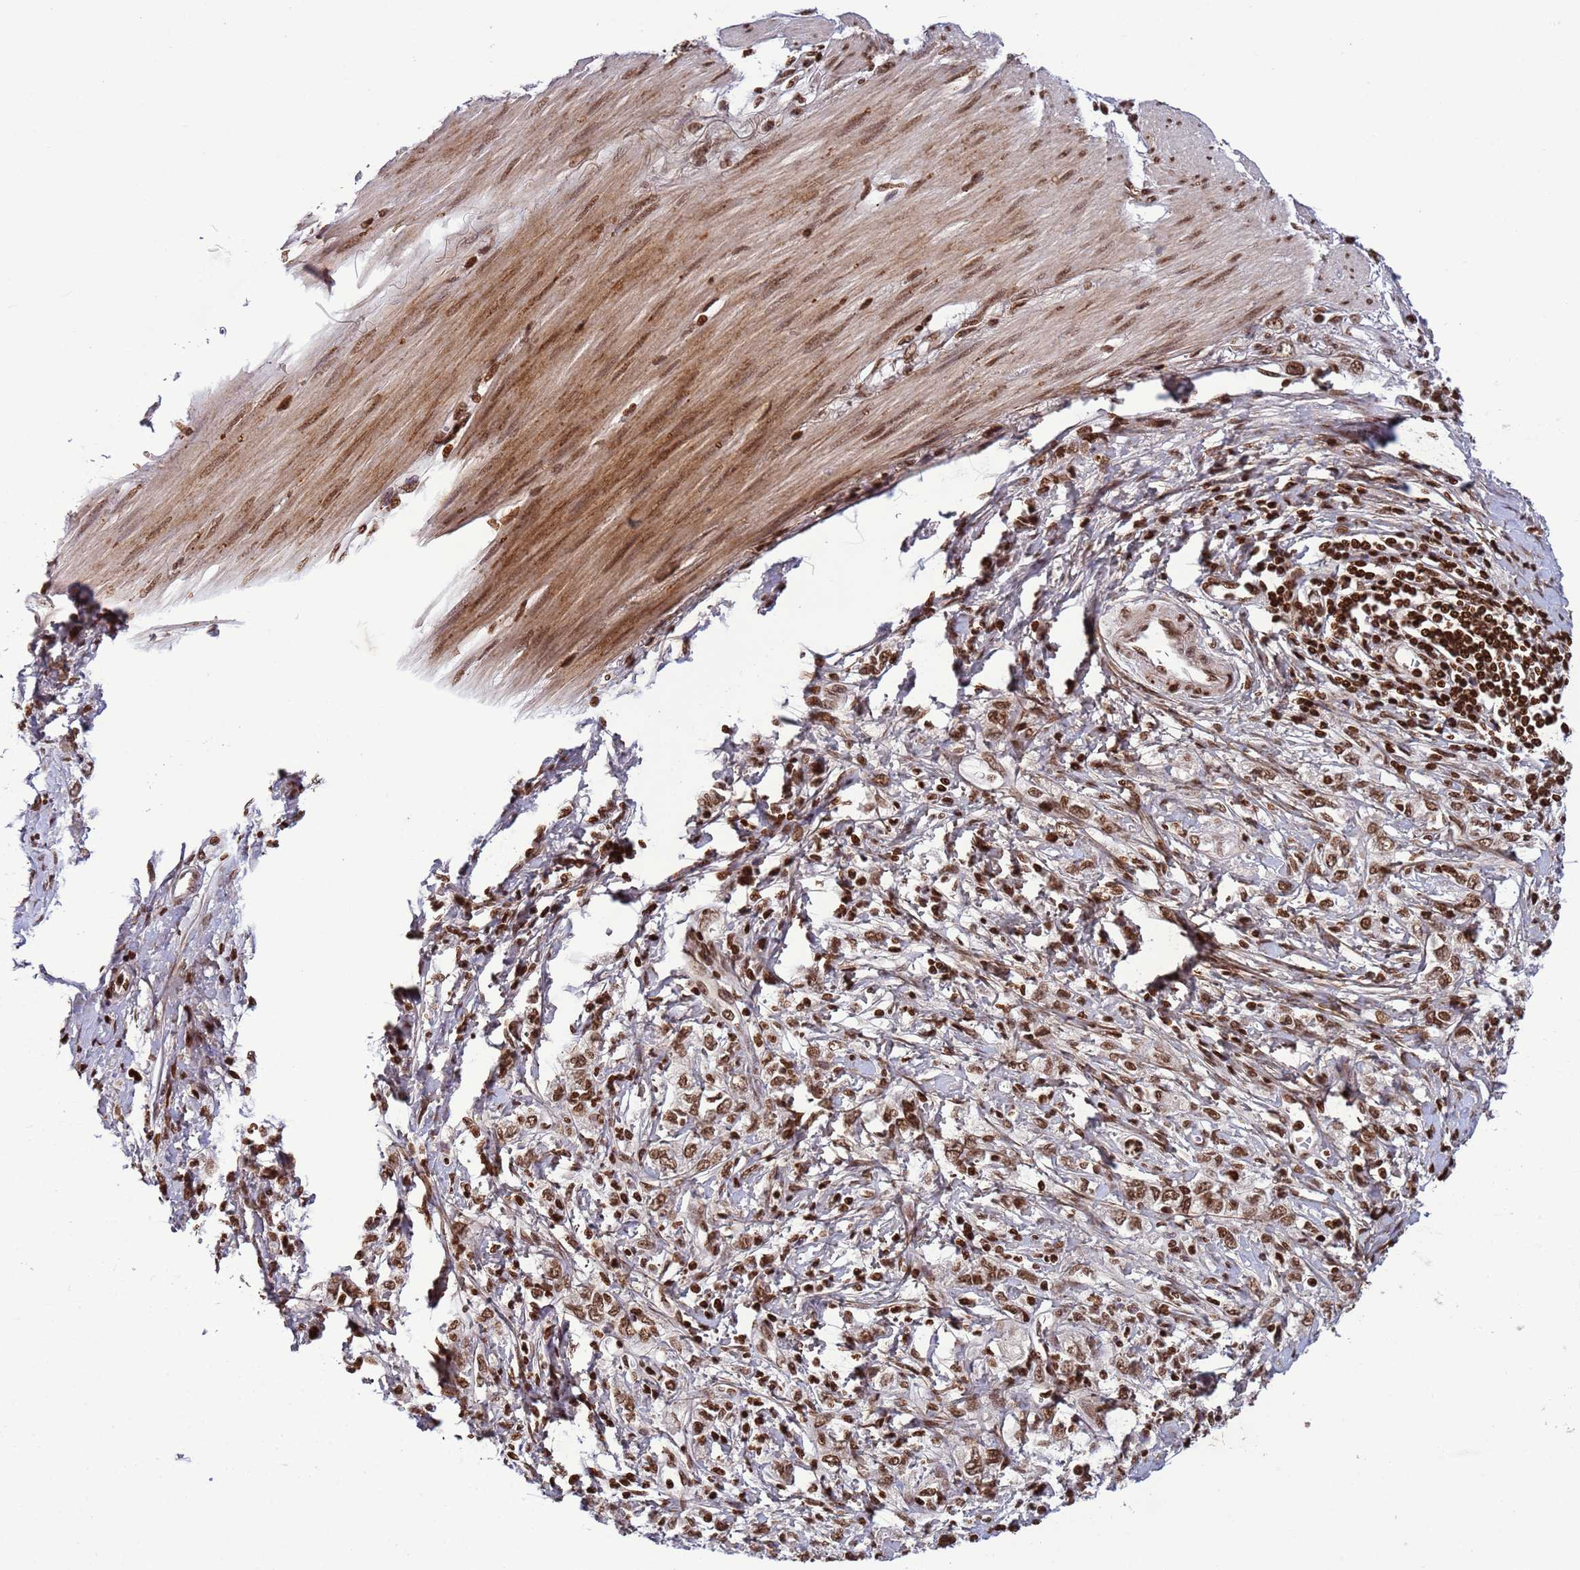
{"staining": {"intensity": "moderate", "quantity": ">75%", "location": "nuclear"}, "tissue": "stomach cancer", "cell_type": "Tumor cells", "image_type": "cancer", "snomed": [{"axis": "morphology", "description": "Adenocarcinoma, NOS"}, {"axis": "topography", "description": "Stomach"}], "caption": "A histopathology image showing moderate nuclear staining in approximately >75% of tumor cells in stomach cancer (adenocarcinoma), as visualized by brown immunohistochemical staining.", "gene": "H3-3B", "patient": {"sex": "female", "age": 76}}